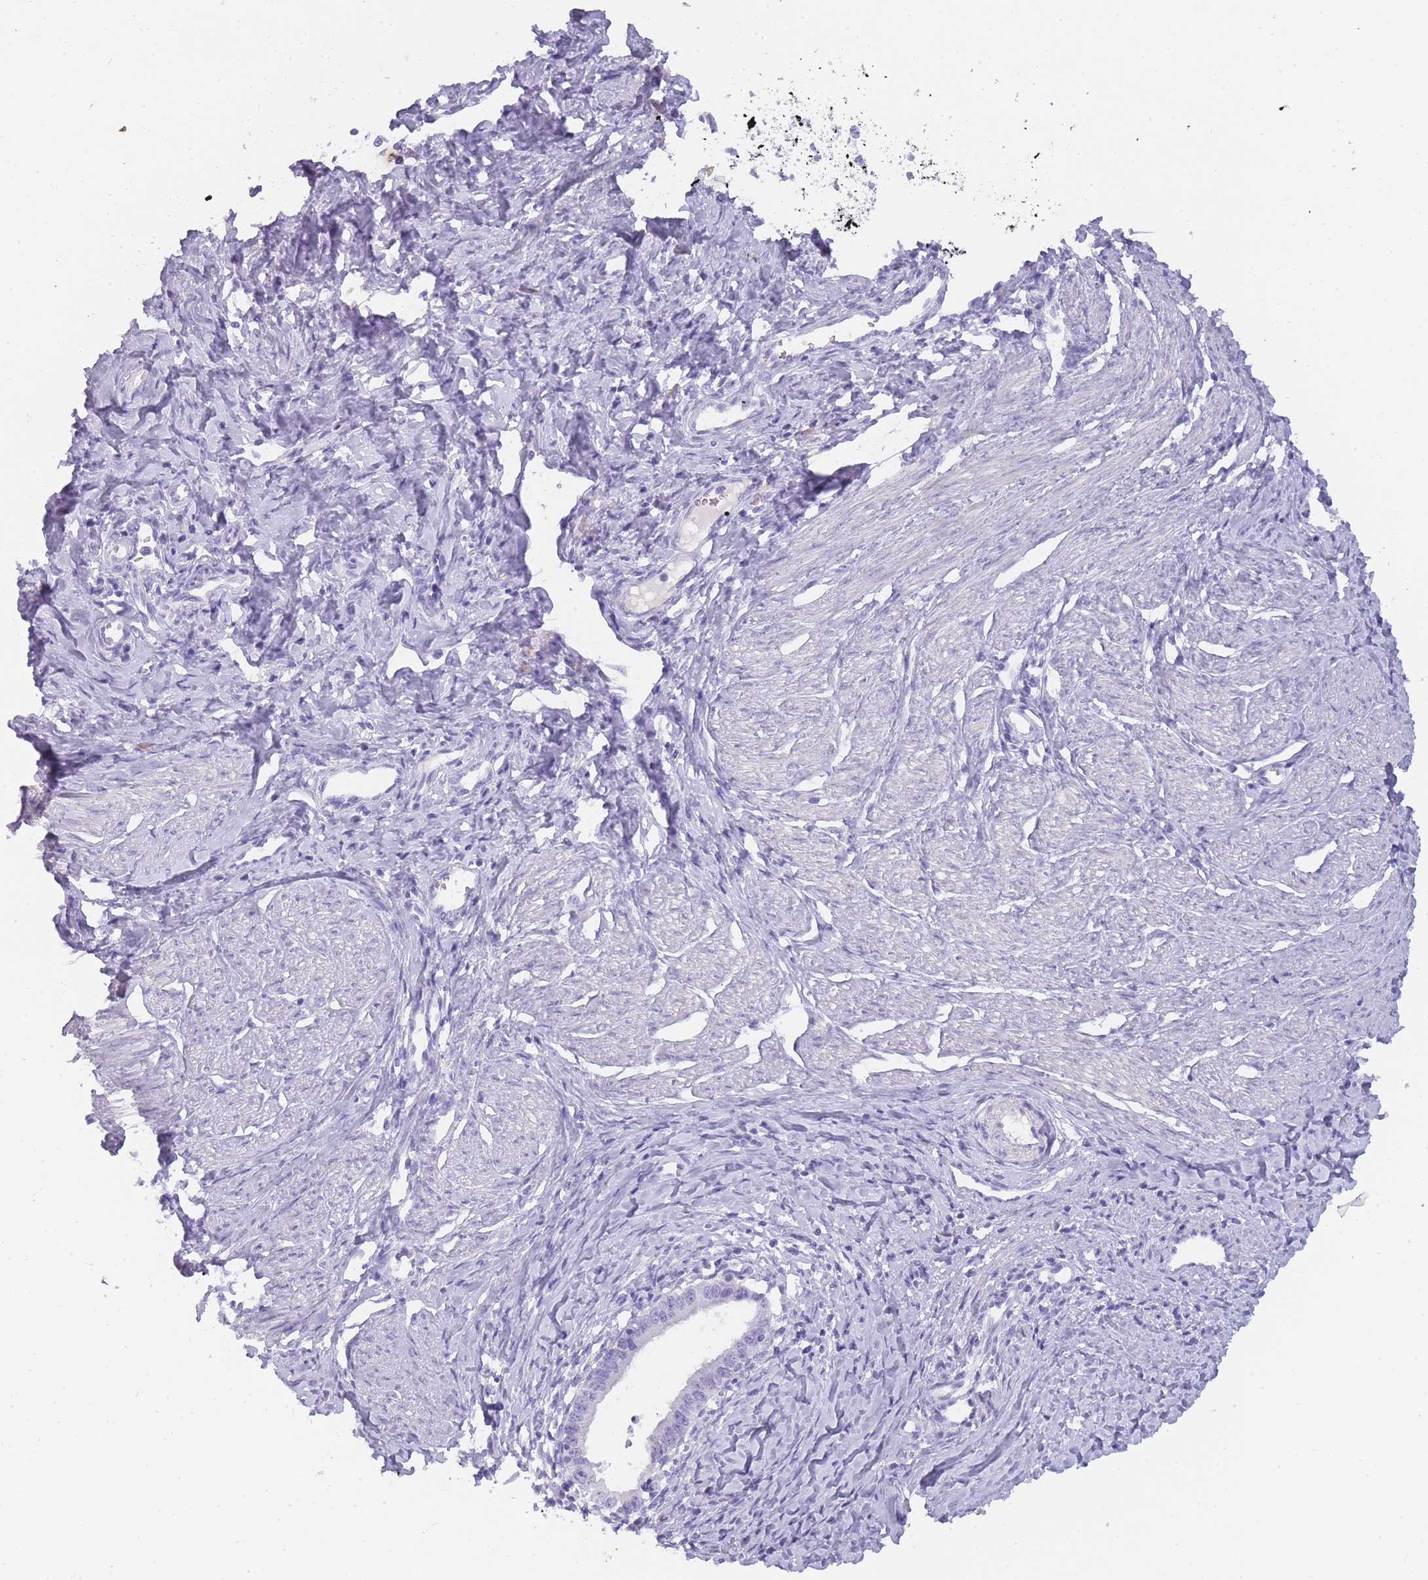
{"staining": {"intensity": "negative", "quantity": "none", "location": "none"}, "tissue": "cervical cancer", "cell_type": "Tumor cells", "image_type": "cancer", "snomed": [{"axis": "morphology", "description": "Adenocarcinoma, NOS"}, {"axis": "topography", "description": "Cervix"}], "caption": "Adenocarcinoma (cervical) stained for a protein using immunohistochemistry exhibits no staining tumor cells.", "gene": "TCP11", "patient": {"sex": "female", "age": 36}}